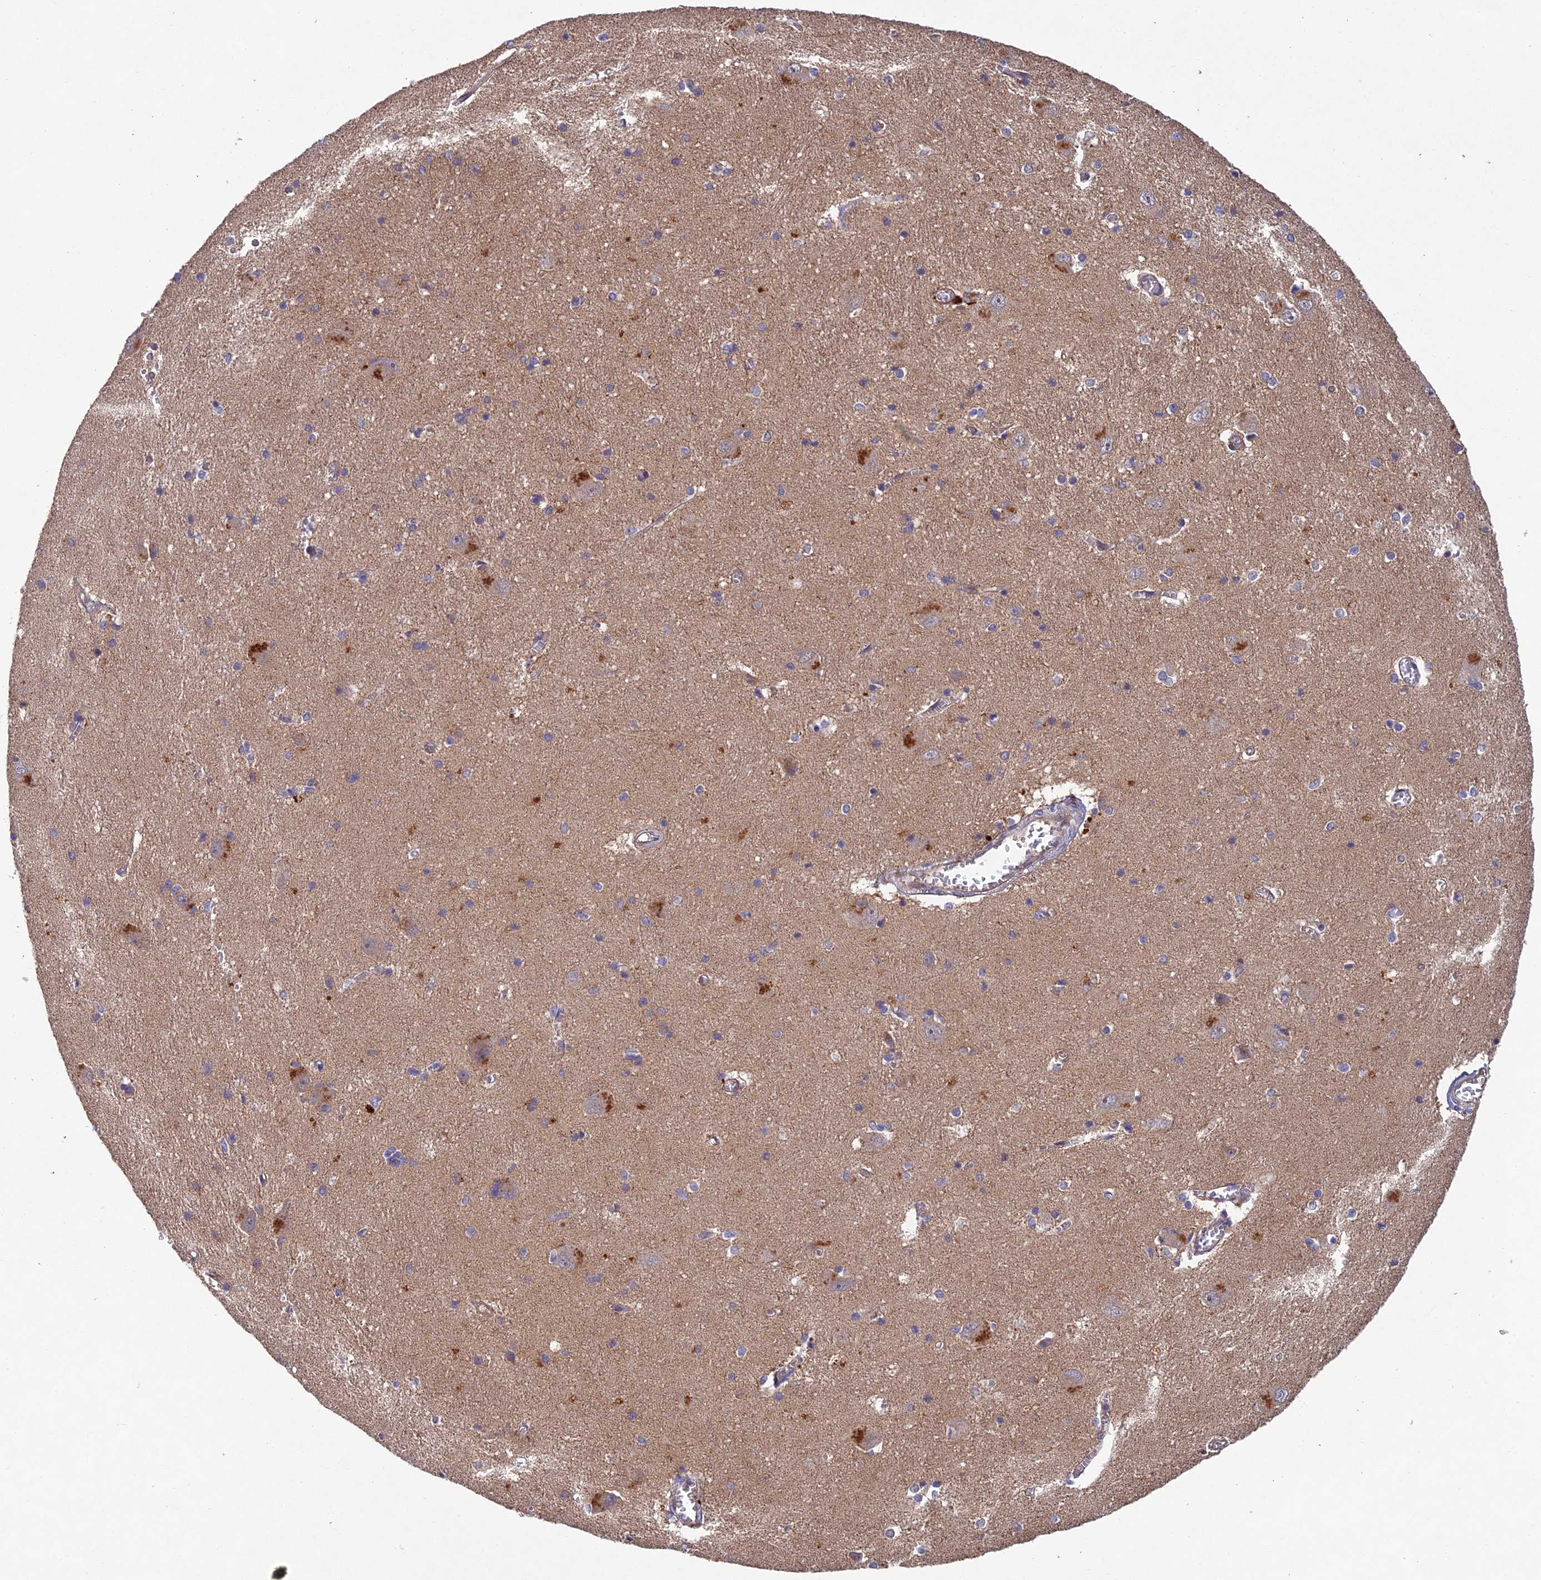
{"staining": {"intensity": "weak", "quantity": "<25%", "location": "cytoplasmic/membranous"}, "tissue": "caudate", "cell_type": "Glial cells", "image_type": "normal", "snomed": [{"axis": "morphology", "description": "Normal tissue, NOS"}, {"axis": "topography", "description": "Lateral ventricle wall"}], "caption": "Image shows no protein positivity in glial cells of normal caudate. Nuclei are stained in blue.", "gene": "NSMCE1", "patient": {"sex": "male", "age": 37}}